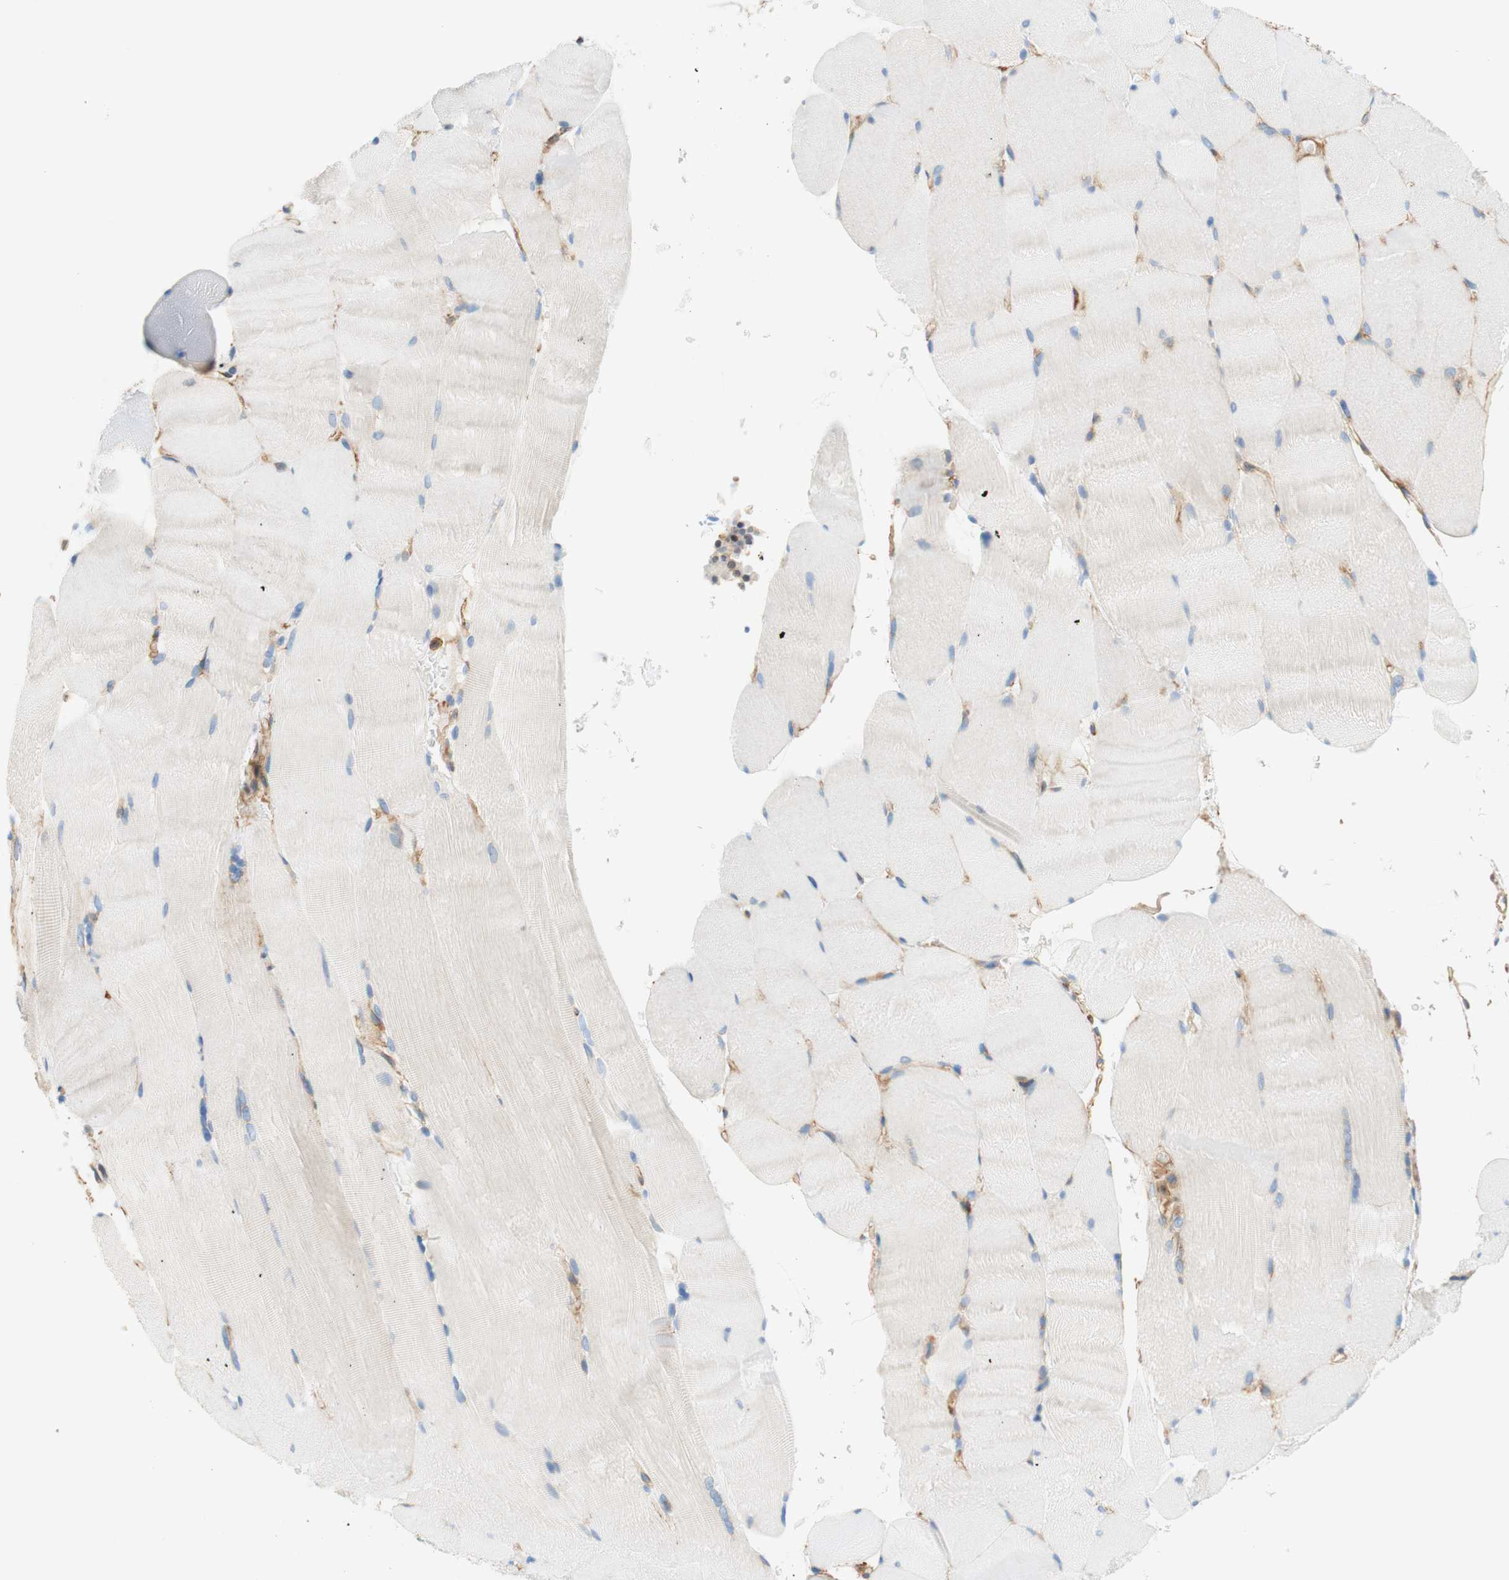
{"staining": {"intensity": "negative", "quantity": "none", "location": "none"}, "tissue": "skeletal muscle", "cell_type": "Myocytes", "image_type": "normal", "snomed": [{"axis": "morphology", "description": "Normal tissue, NOS"}, {"axis": "topography", "description": "Skin"}, {"axis": "topography", "description": "Skeletal muscle"}], "caption": "The immunohistochemistry micrograph has no significant positivity in myocytes of skeletal muscle. (Brightfield microscopy of DAB immunohistochemistry (IHC) at high magnification).", "gene": "VPS26A", "patient": {"sex": "male", "age": 83}}